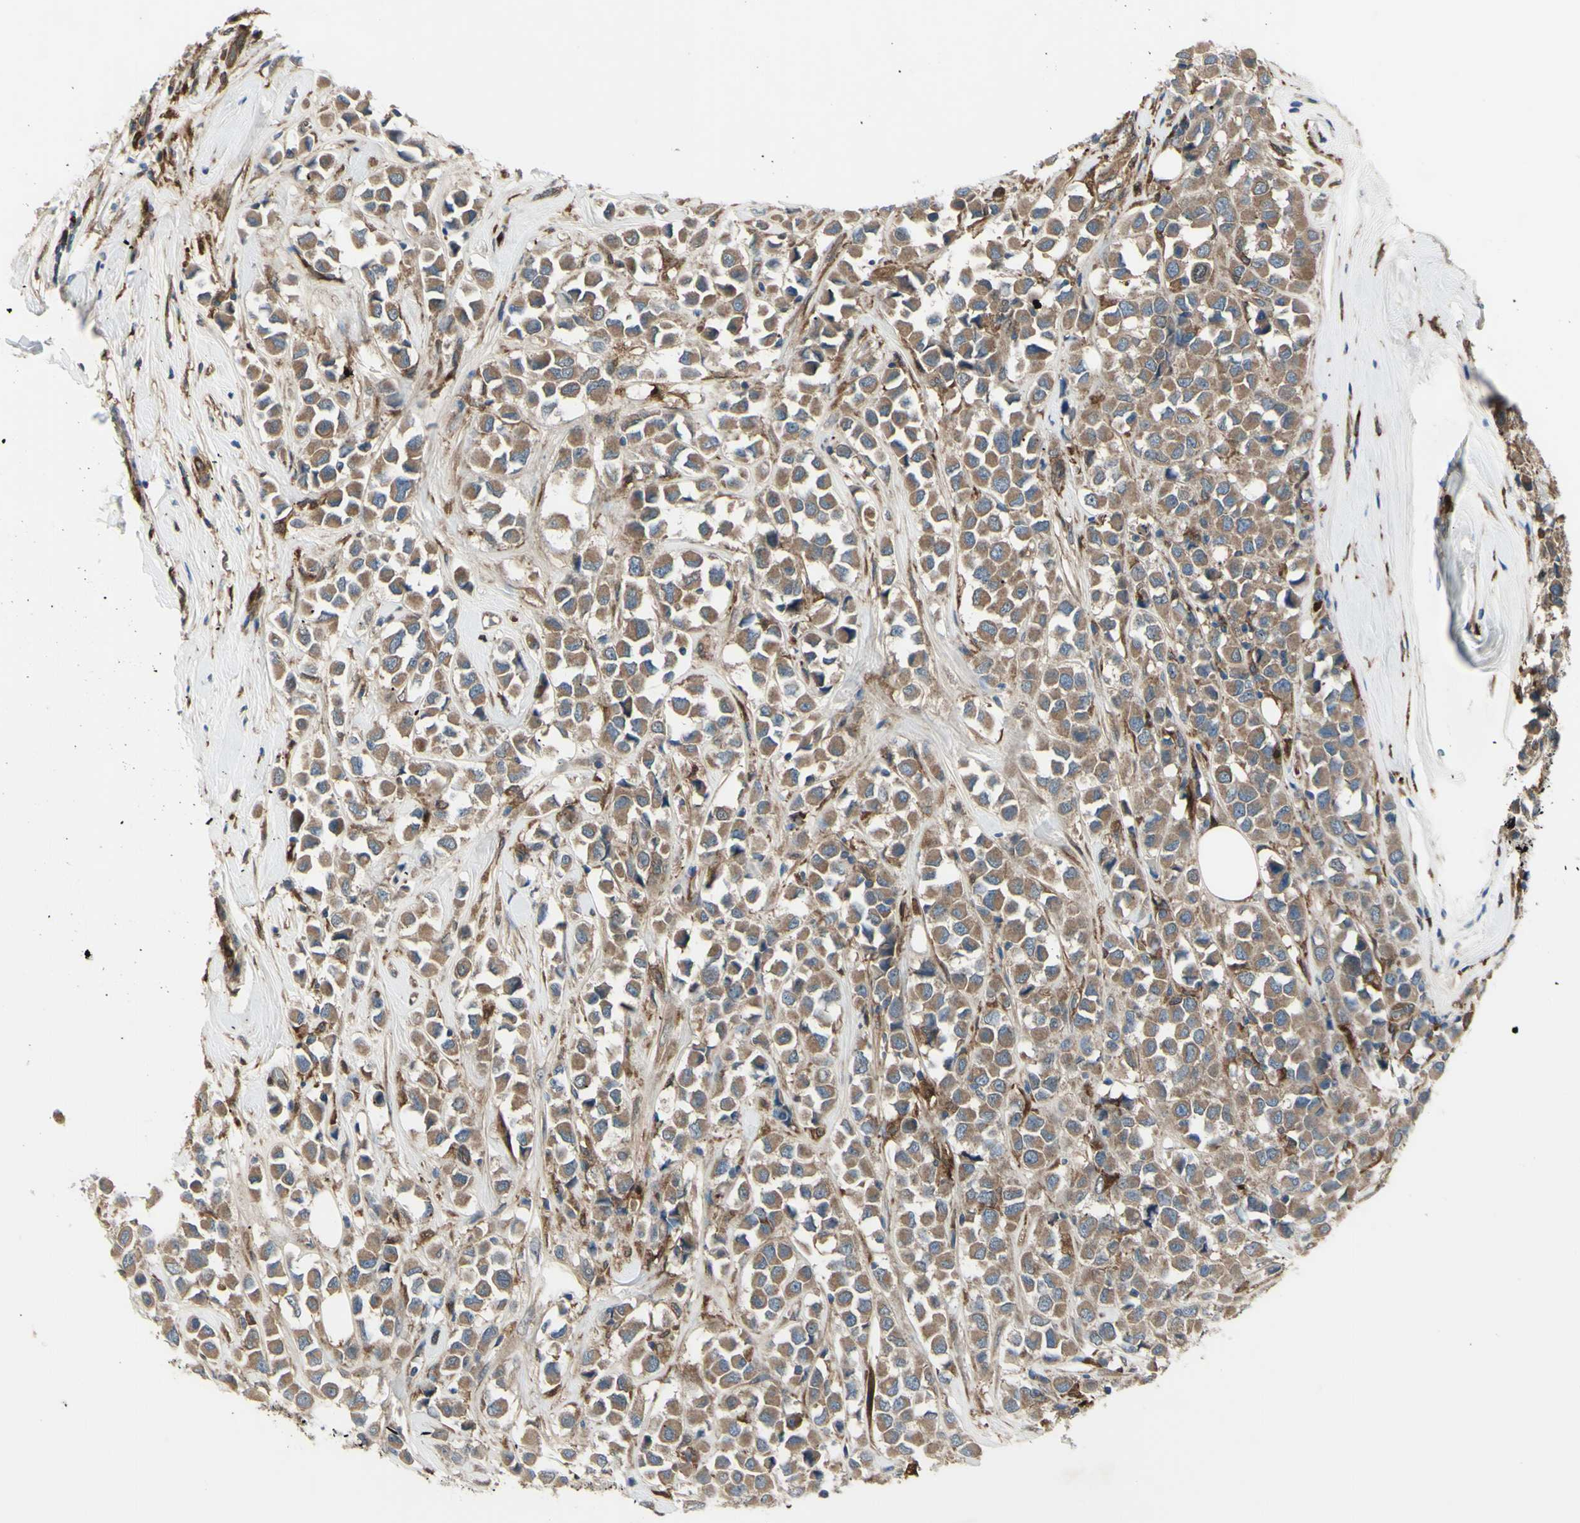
{"staining": {"intensity": "moderate", "quantity": ">75%", "location": "cytoplasmic/membranous"}, "tissue": "breast cancer", "cell_type": "Tumor cells", "image_type": "cancer", "snomed": [{"axis": "morphology", "description": "Duct carcinoma"}, {"axis": "topography", "description": "Breast"}], "caption": "Brown immunohistochemical staining in breast cancer (invasive ductal carcinoma) displays moderate cytoplasmic/membranous staining in approximately >75% of tumor cells.", "gene": "IGSF9B", "patient": {"sex": "female", "age": 61}}